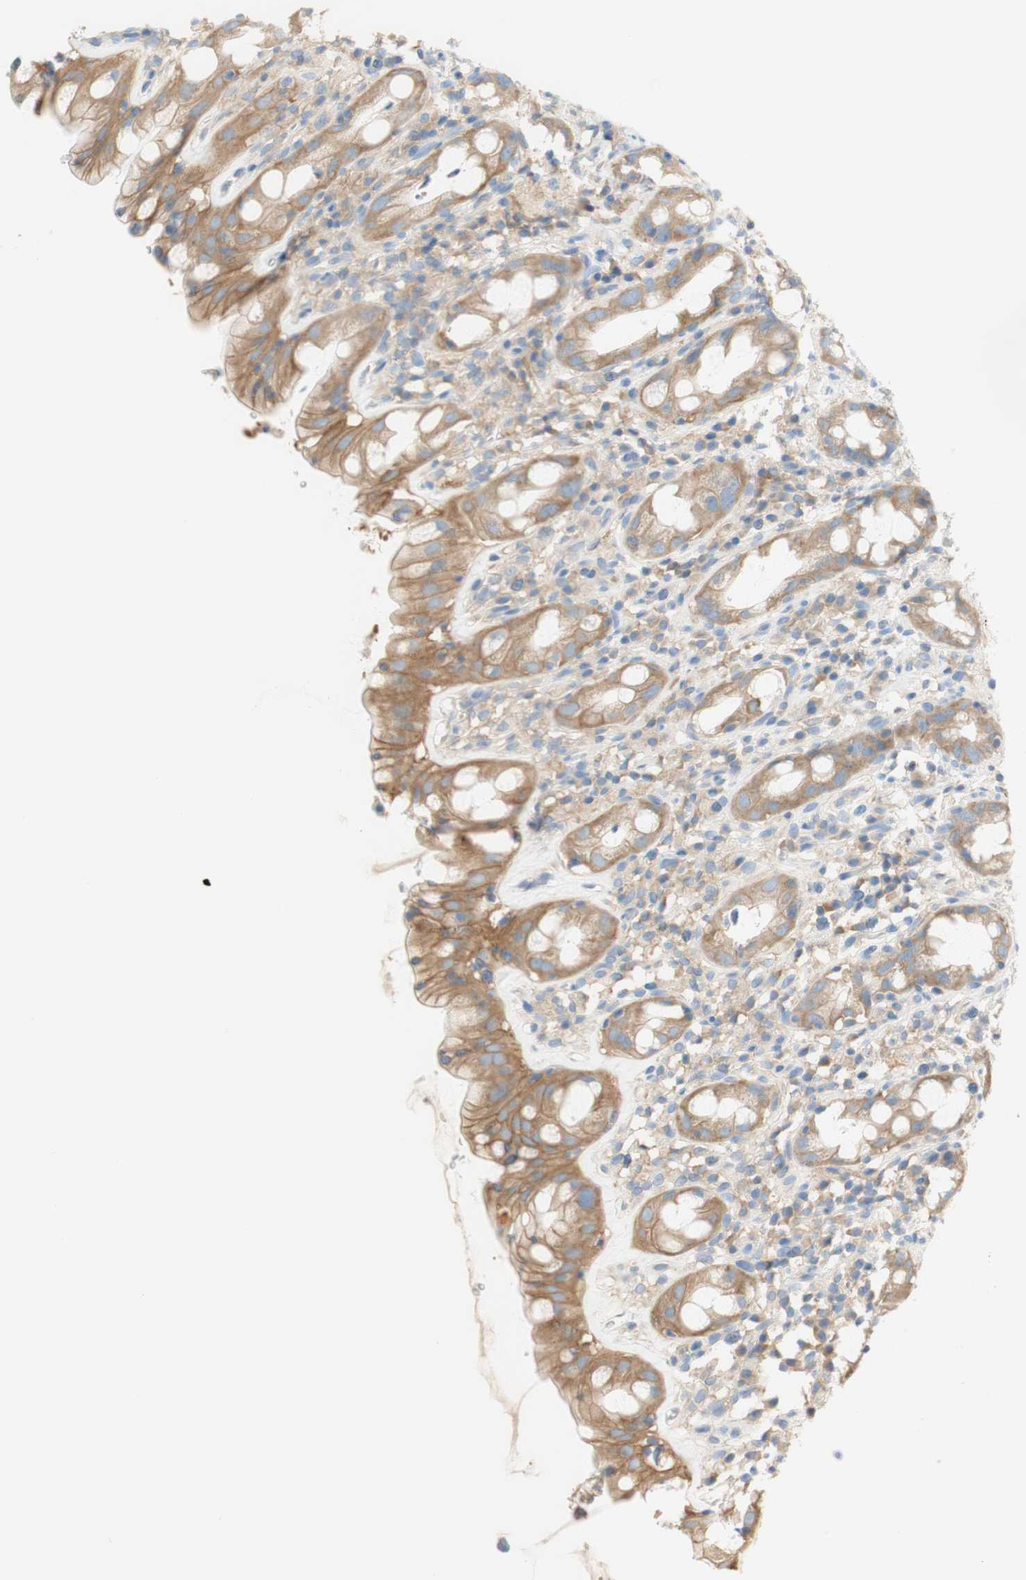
{"staining": {"intensity": "moderate", "quantity": ">75%", "location": "cytoplasmic/membranous"}, "tissue": "rectum", "cell_type": "Glandular cells", "image_type": "normal", "snomed": [{"axis": "morphology", "description": "Normal tissue, NOS"}, {"axis": "topography", "description": "Rectum"}], "caption": "This photomicrograph exhibits benign rectum stained with IHC to label a protein in brown. The cytoplasmic/membranous of glandular cells show moderate positivity for the protein. Nuclei are counter-stained blue.", "gene": "ATP2B1", "patient": {"sex": "male", "age": 44}}